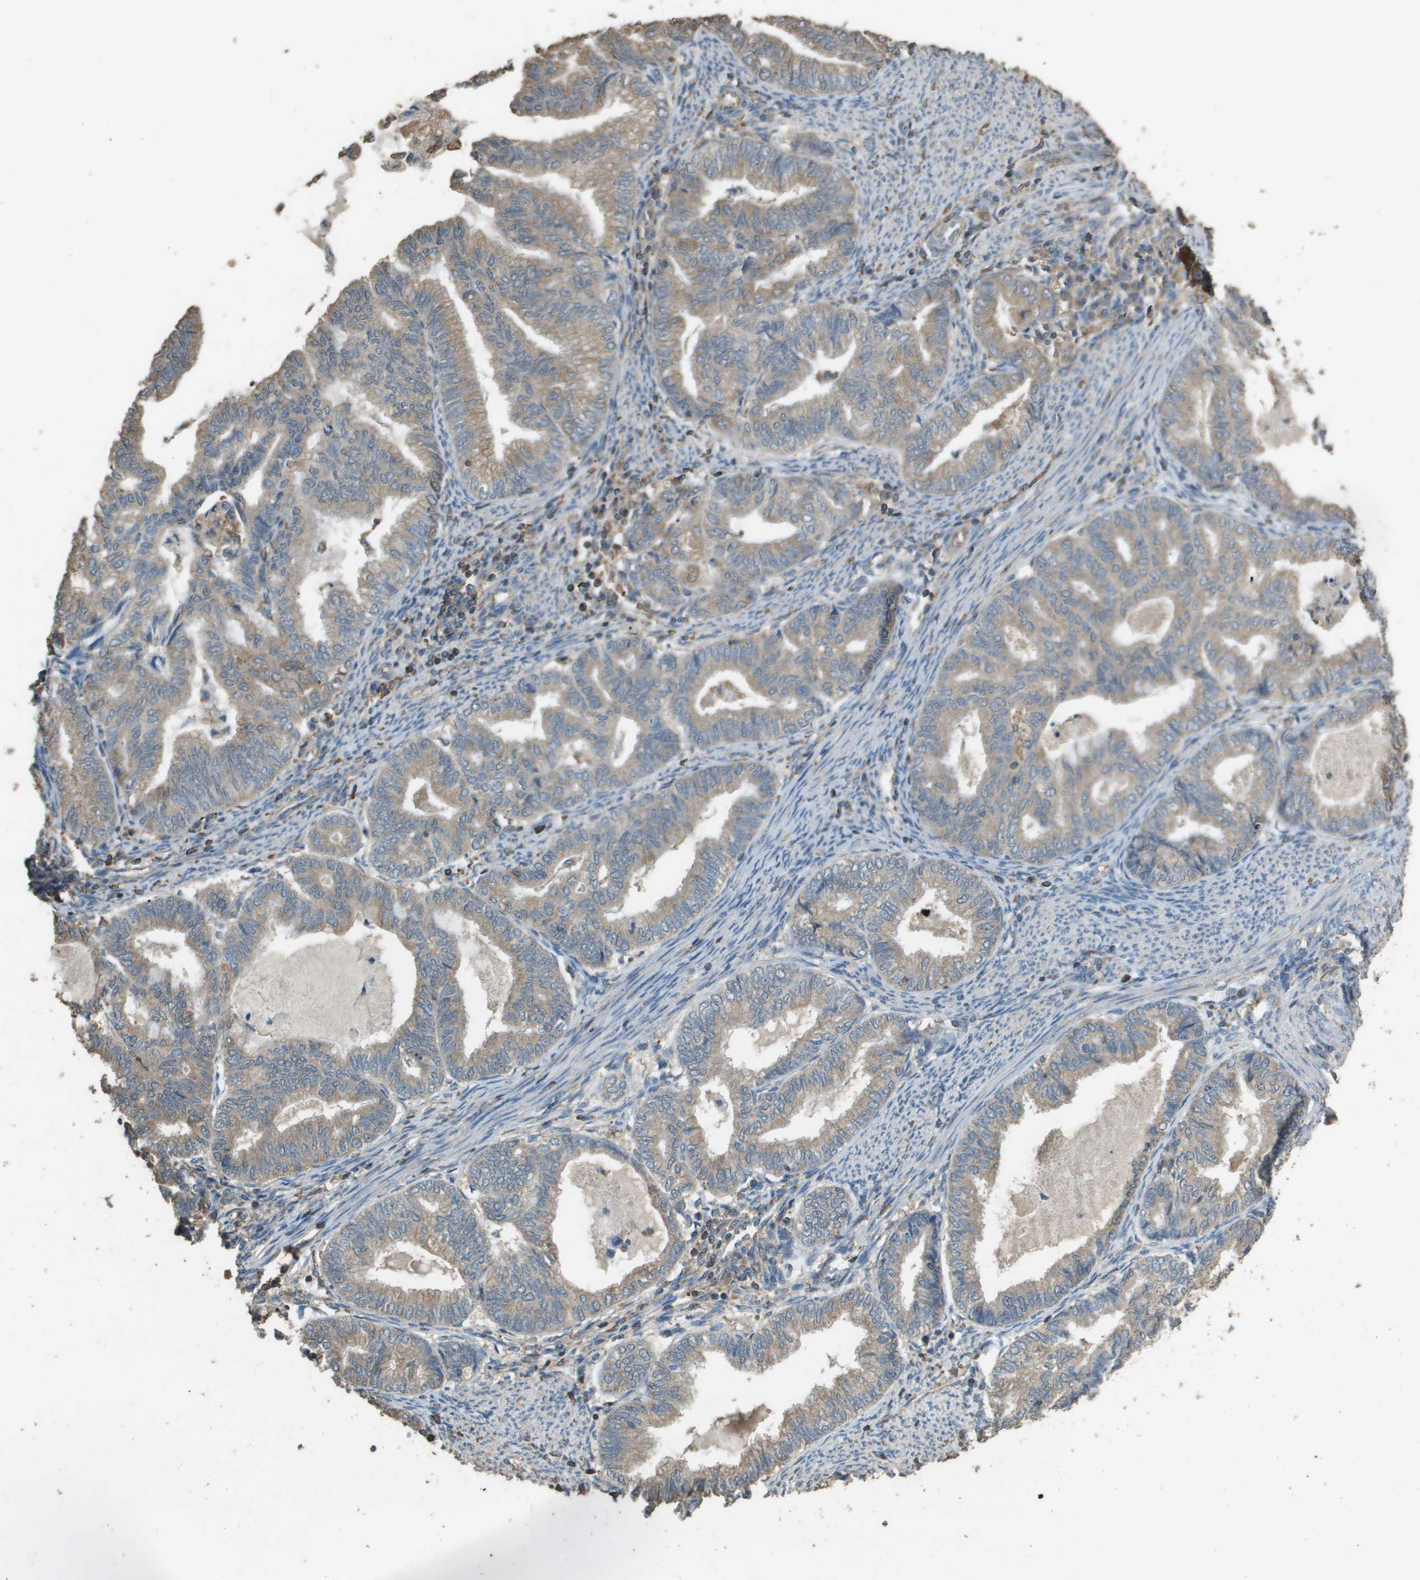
{"staining": {"intensity": "weak", "quantity": ">75%", "location": "cytoplasmic/membranous"}, "tissue": "endometrial cancer", "cell_type": "Tumor cells", "image_type": "cancer", "snomed": [{"axis": "morphology", "description": "Adenocarcinoma, NOS"}, {"axis": "topography", "description": "Endometrium"}], "caption": "Protein analysis of endometrial adenocarcinoma tissue exhibits weak cytoplasmic/membranous staining in about >75% of tumor cells.", "gene": "MS4A7", "patient": {"sex": "female", "age": 79}}